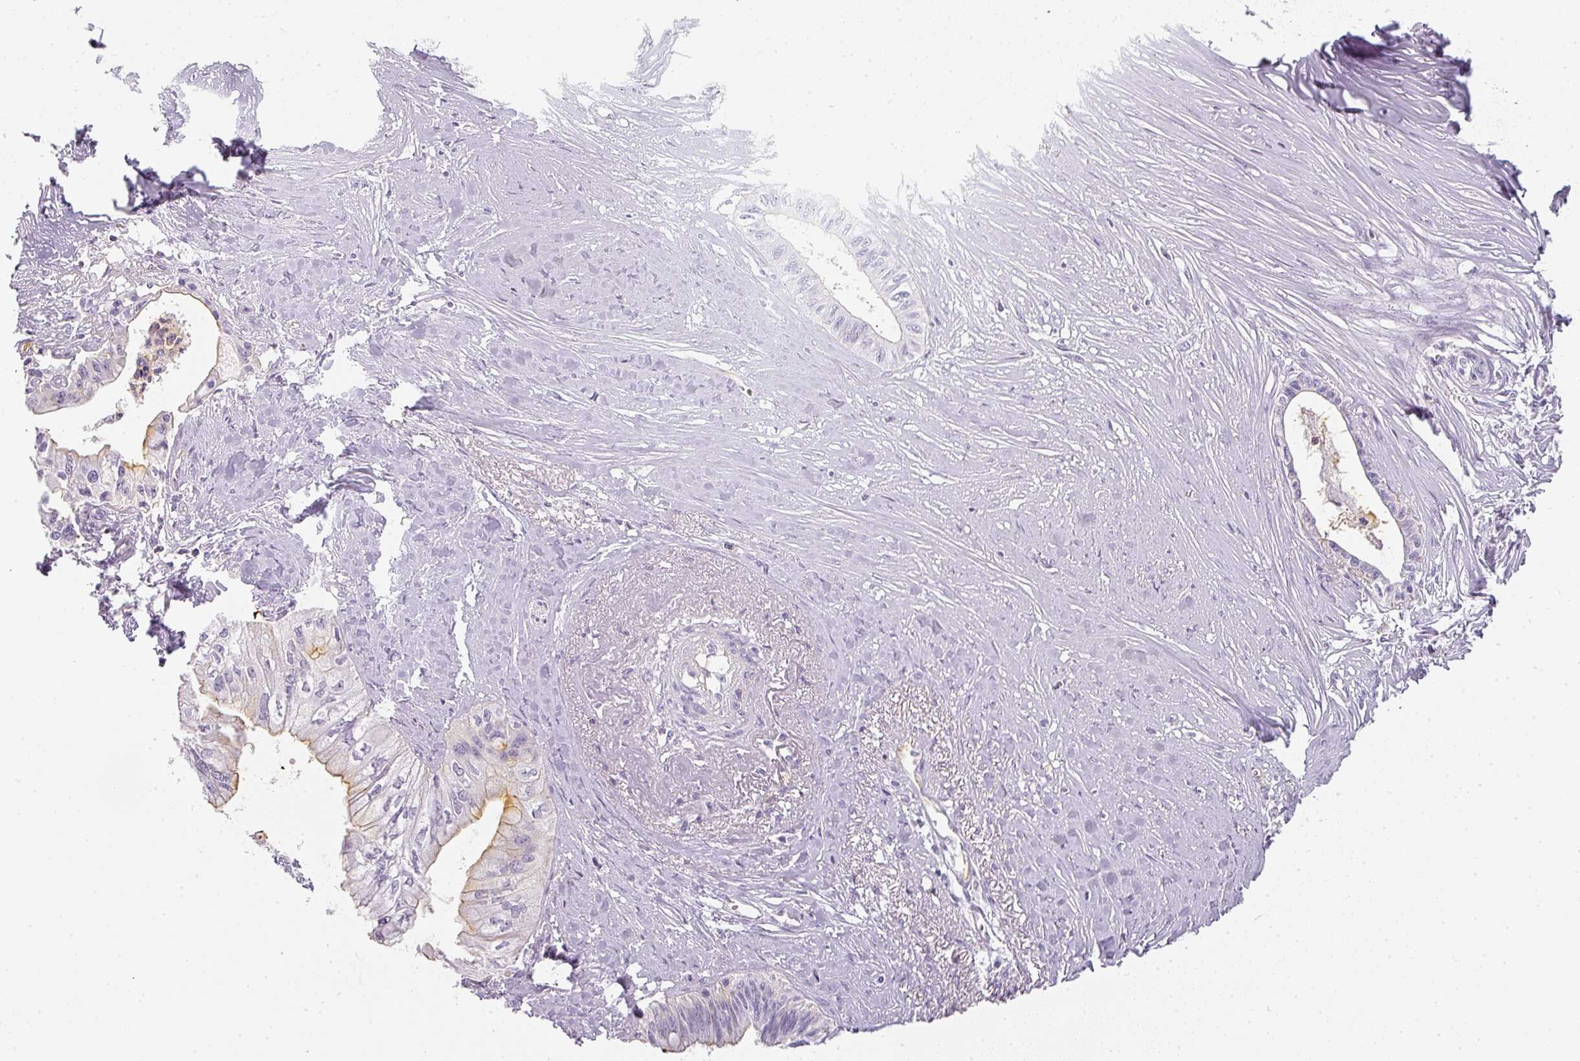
{"staining": {"intensity": "weak", "quantity": "<25%", "location": "cytoplasmic/membranous"}, "tissue": "pancreatic cancer", "cell_type": "Tumor cells", "image_type": "cancer", "snomed": [{"axis": "morphology", "description": "Adenocarcinoma, NOS"}, {"axis": "topography", "description": "Pancreas"}], "caption": "A micrograph of human pancreatic cancer (adenocarcinoma) is negative for staining in tumor cells.", "gene": "TMEM42", "patient": {"sex": "male", "age": 71}}